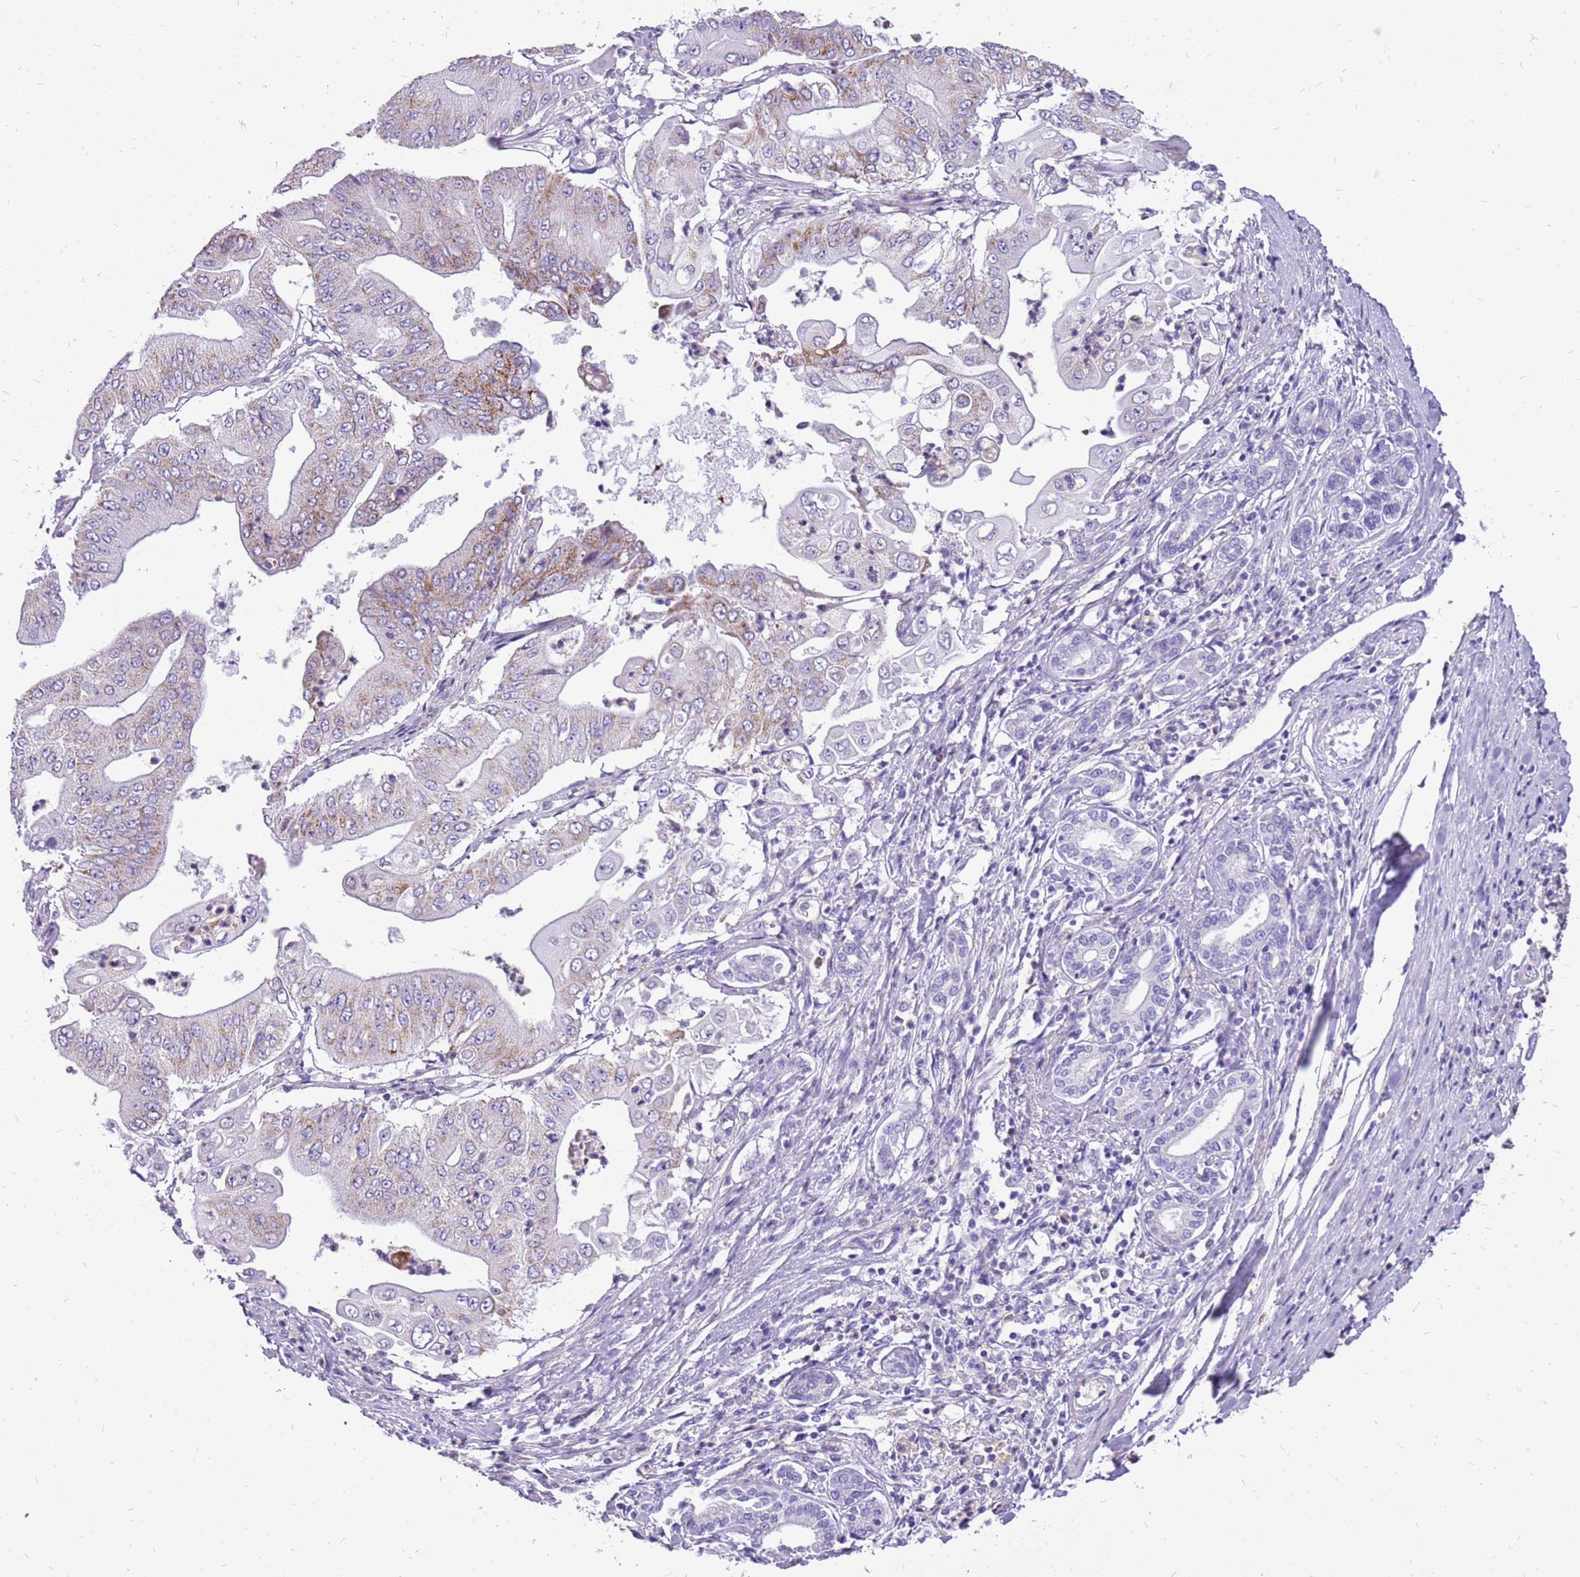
{"staining": {"intensity": "moderate", "quantity": "<25%", "location": "cytoplasmic/membranous"}, "tissue": "pancreatic cancer", "cell_type": "Tumor cells", "image_type": "cancer", "snomed": [{"axis": "morphology", "description": "Adenocarcinoma, NOS"}, {"axis": "topography", "description": "Pancreas"}], "caption": "Brown immunohistochemical staining in human adenocarcinoma (pancreatic) reveals moderate cytoplasmic/membranous staining in about <25% of tumor cells.", "gene": "PCNX1", "patient": {"sex": "female", "age": 77}}